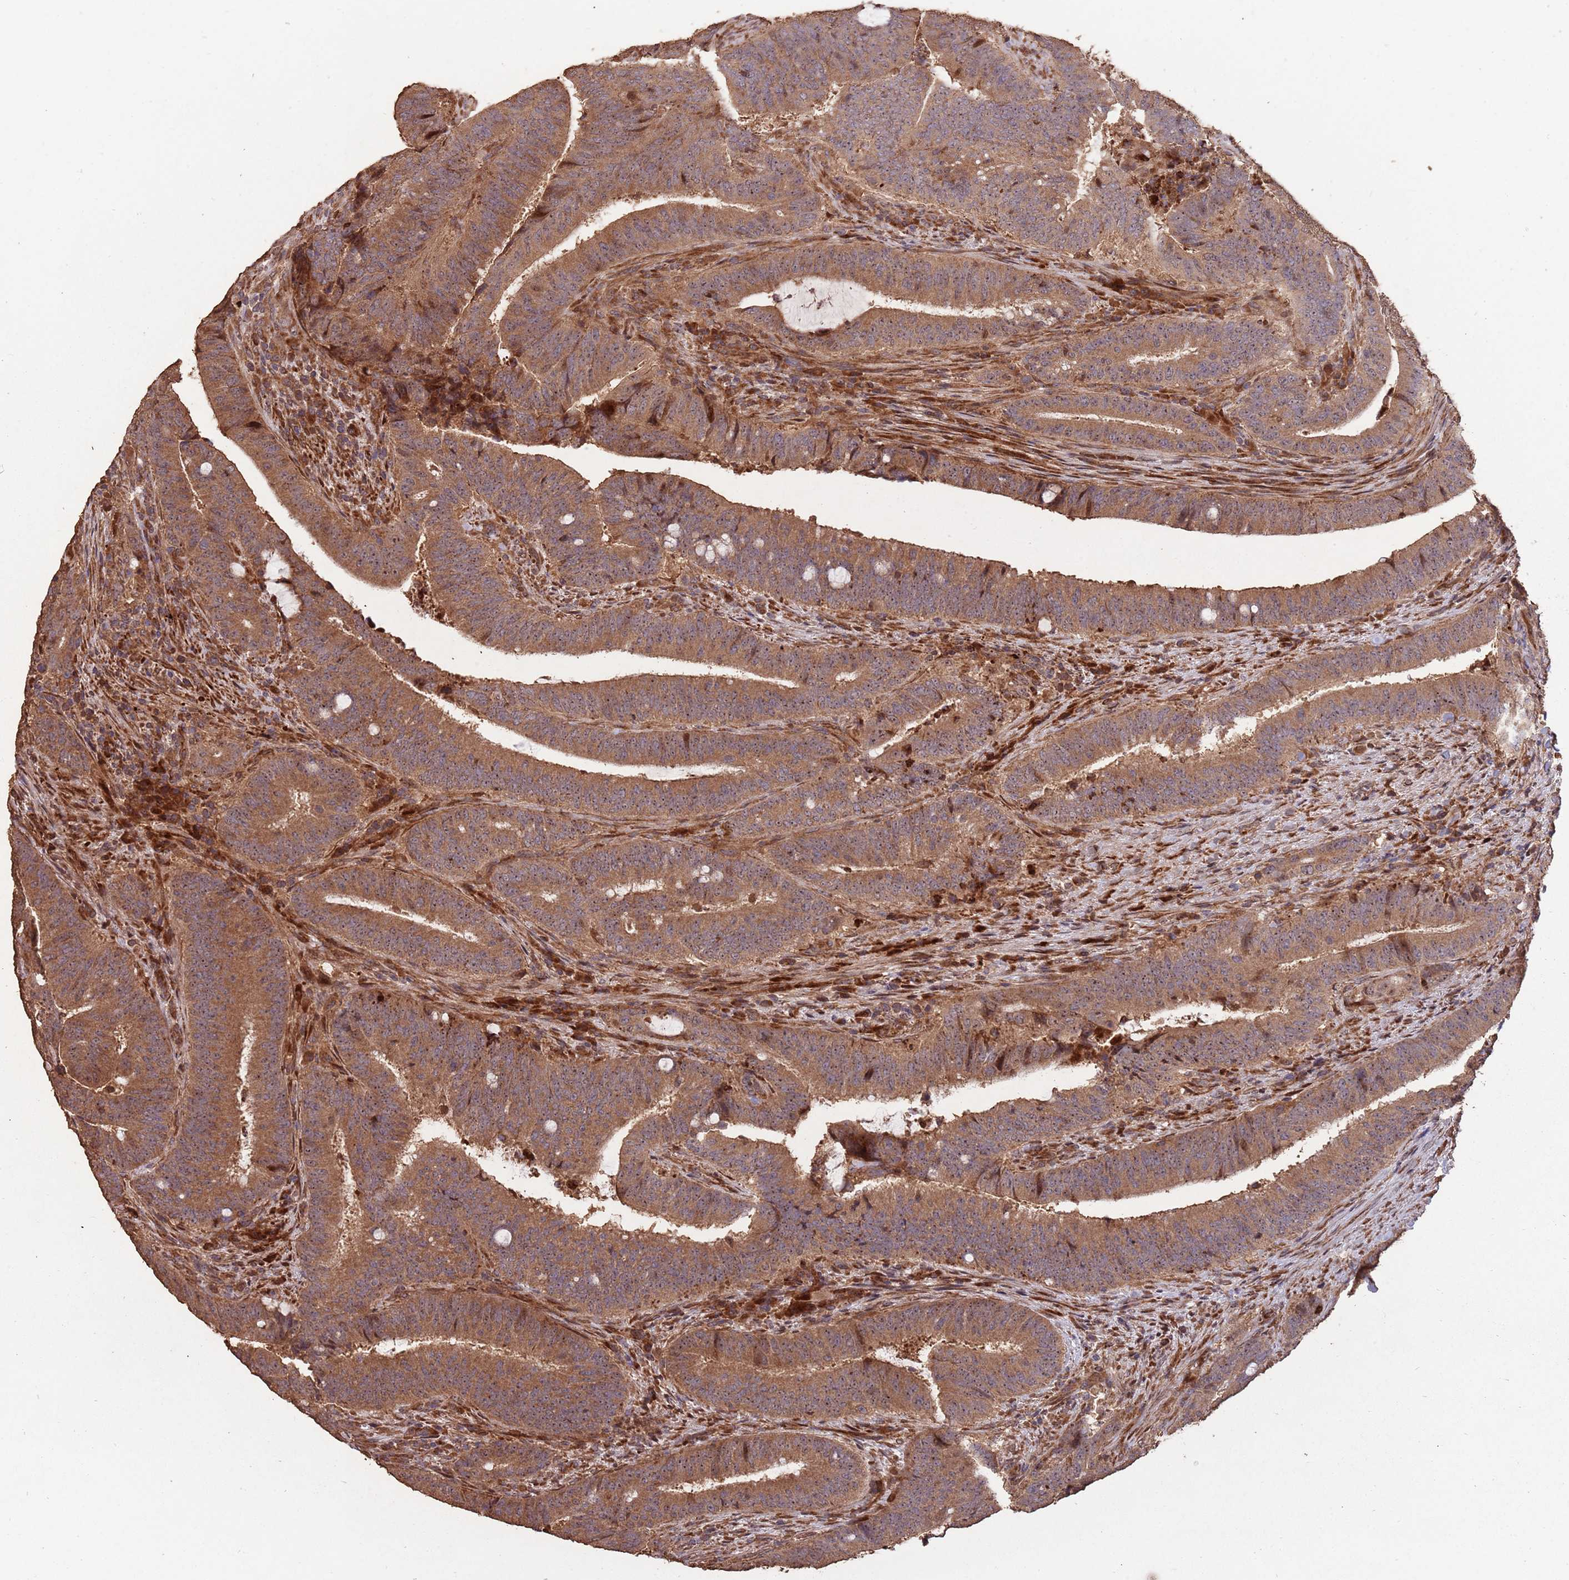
{"staining": {"intensity": "moderate", "quantity": ">75%", "location": "cytoplasmic/membranous,nuclear"}, "tissue": "colorectal cancer", "cell_type": "Tumor cells", "image_type": "cancer", "snomed": [{"axis": "morphology", "description": "Adenocarcinoma, NOS"}, {"axis": "topography", "description": "Colon"}], "caption": "Colorectal cancer stained with immunohistochemistry demonstrates moderate cytoplasmic/membranous and nuclear positivity in about >75% of tumor cells.", "gene": "ZNF428", "patient": {"sex": "female", "age": 43}}